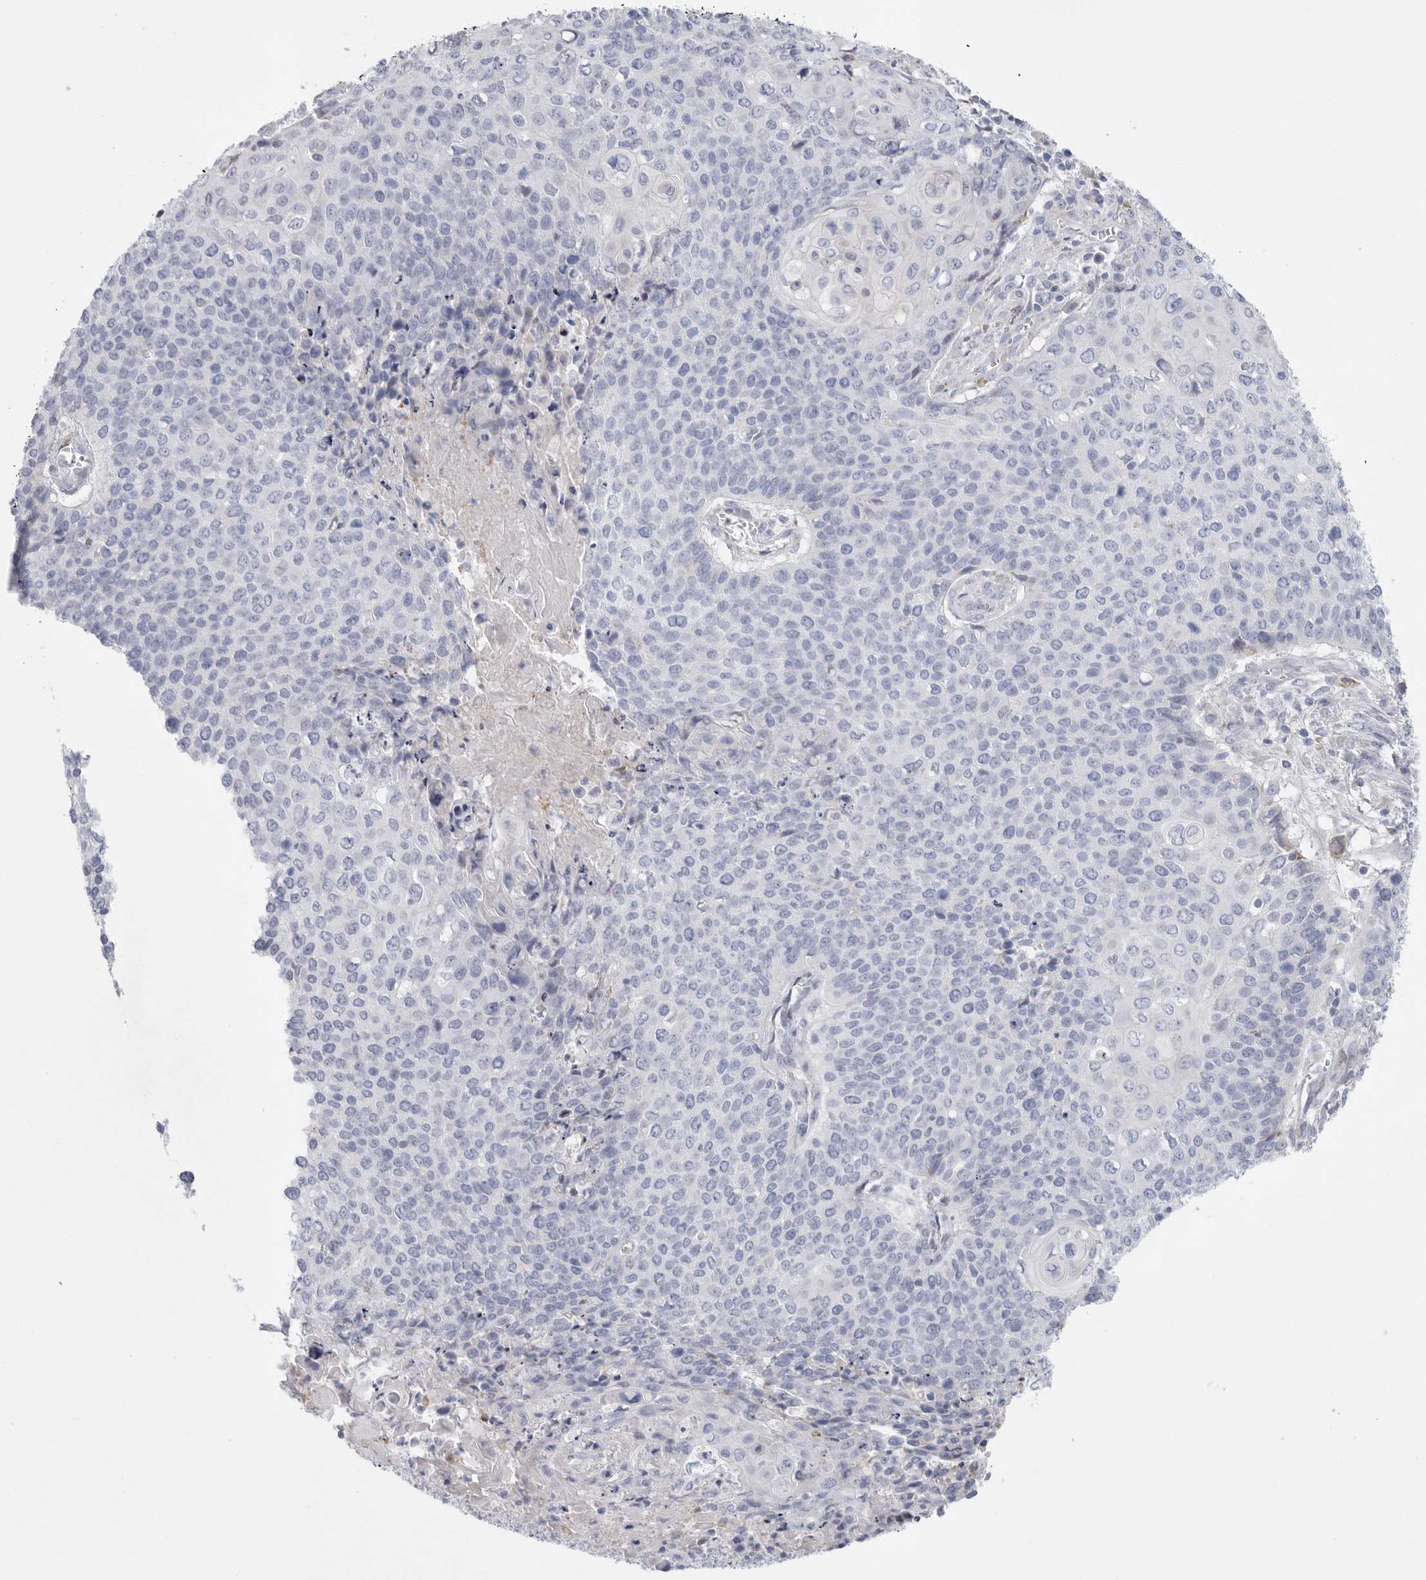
{"staining": {"intensity": "negative", "quantity": "none", "location": "none"}, "tissue": "cervical cancer", "cell_type": "Tumor cells", "image_type": "cancer", "snomed": [{"axis": "morphology", "description": "Squamous cell carcinoma, NOS"}, {"axis": "topography", "description": "Cervix"}], "caption": "Immunohistochemistry (IHC) of human squamous cell carcinoma (cervical) reveals no expression in tumor cells.", "gene": "CAMK2B", "patient": {"sex": "female", "age": 39}}